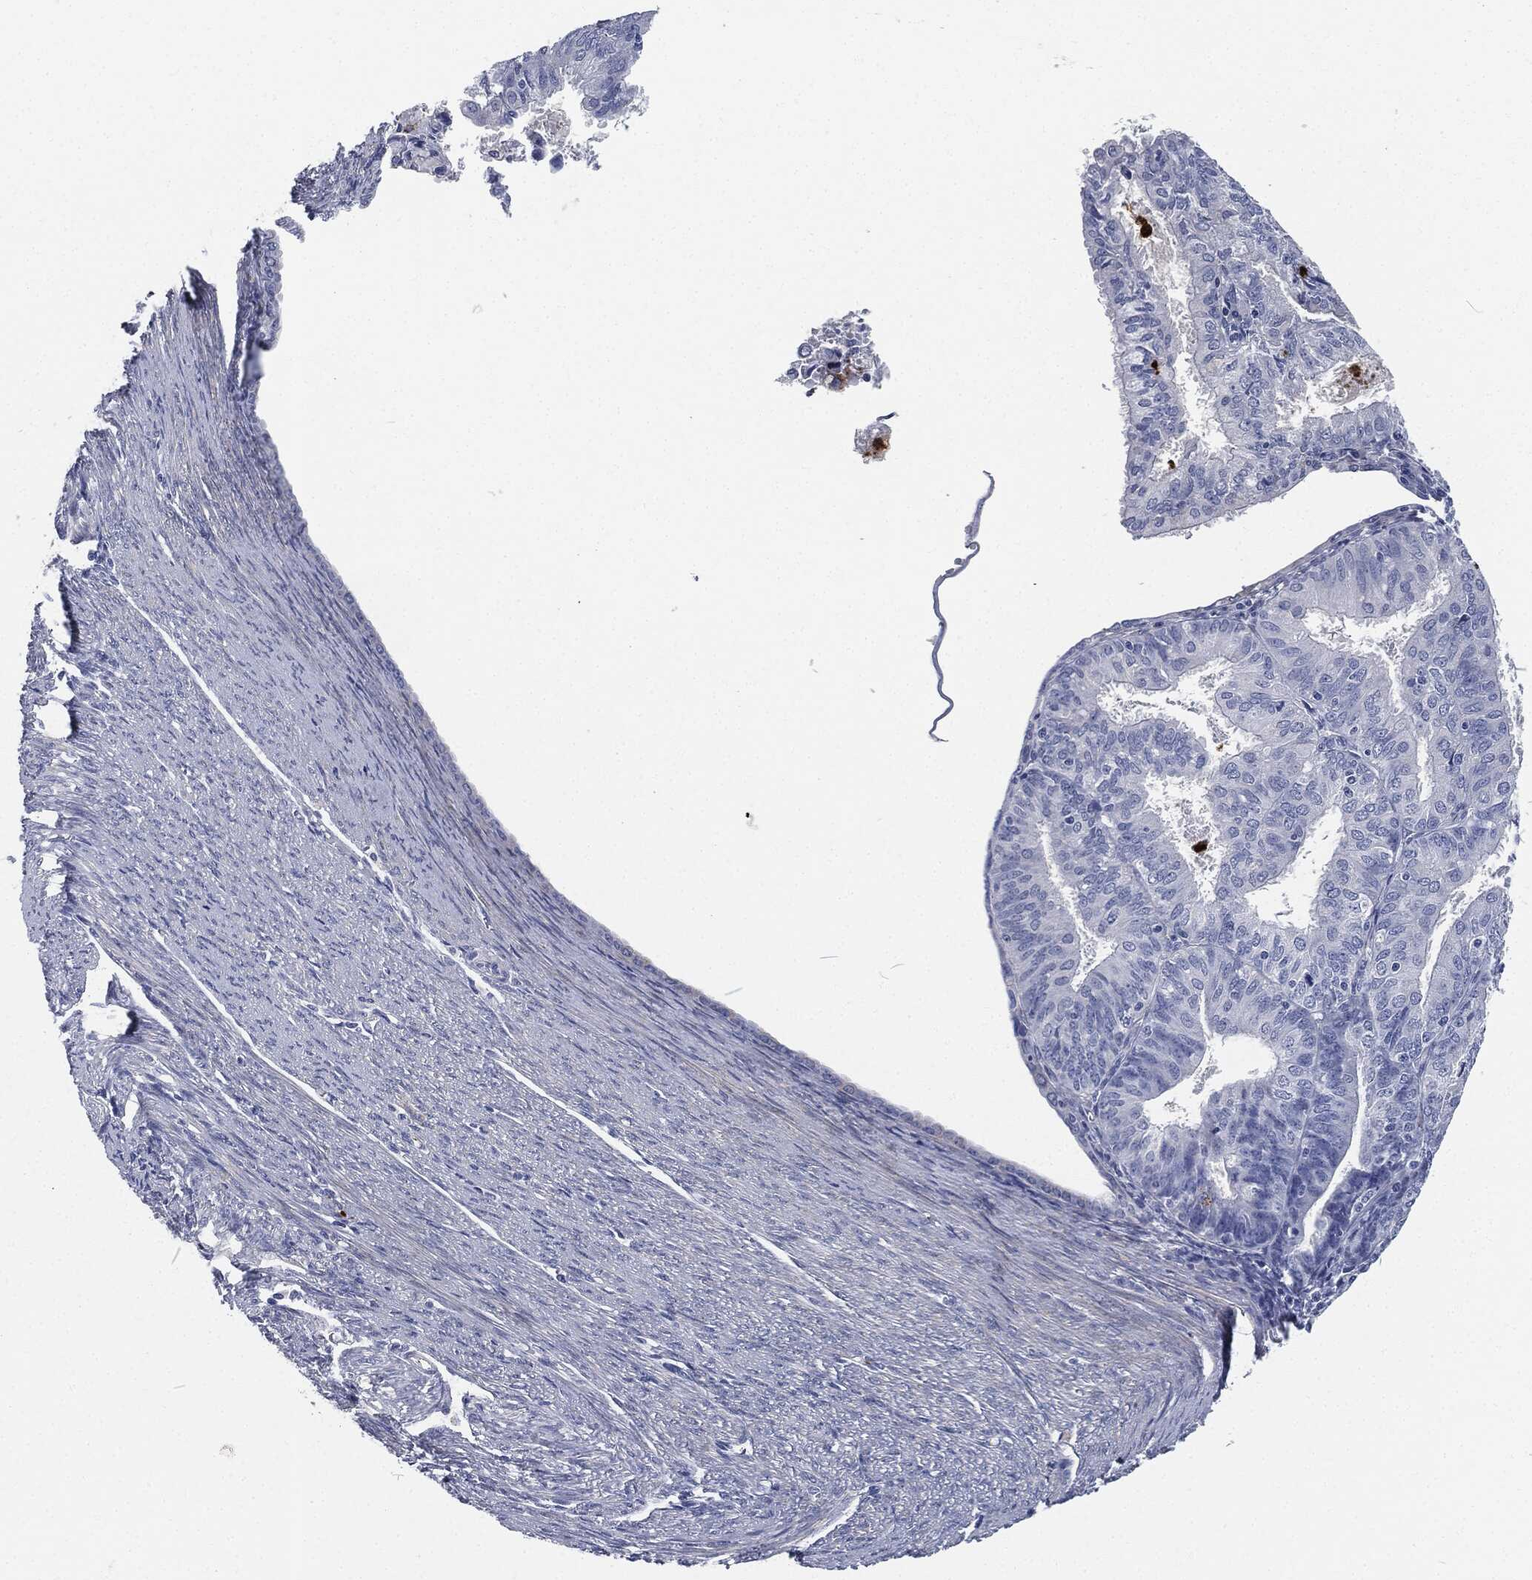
{"staining": {"intensity": "negative", "quantity": "none", "location": "none"}, "tissue": "endometrial cancer", "cell_type": "Tumor cells", "image_type": "cancer", "snomed": [{"axis": "morphology", "description": "Adenocarcinoma, NOS"}, {"axis": "topography", "description": "Endometrium"}], "caption": "An image of human endometrial adenocarcinoma is negative for staining in tumor cells. (Stains: DAB (3,3'-diaminobenzidine) immunohistochemistry with hematoxylin counter stain, Microscopy: brightfield microscopy at high magnification).", "gene": "MPO", "patient": {"sex": "female", "age": 57}}